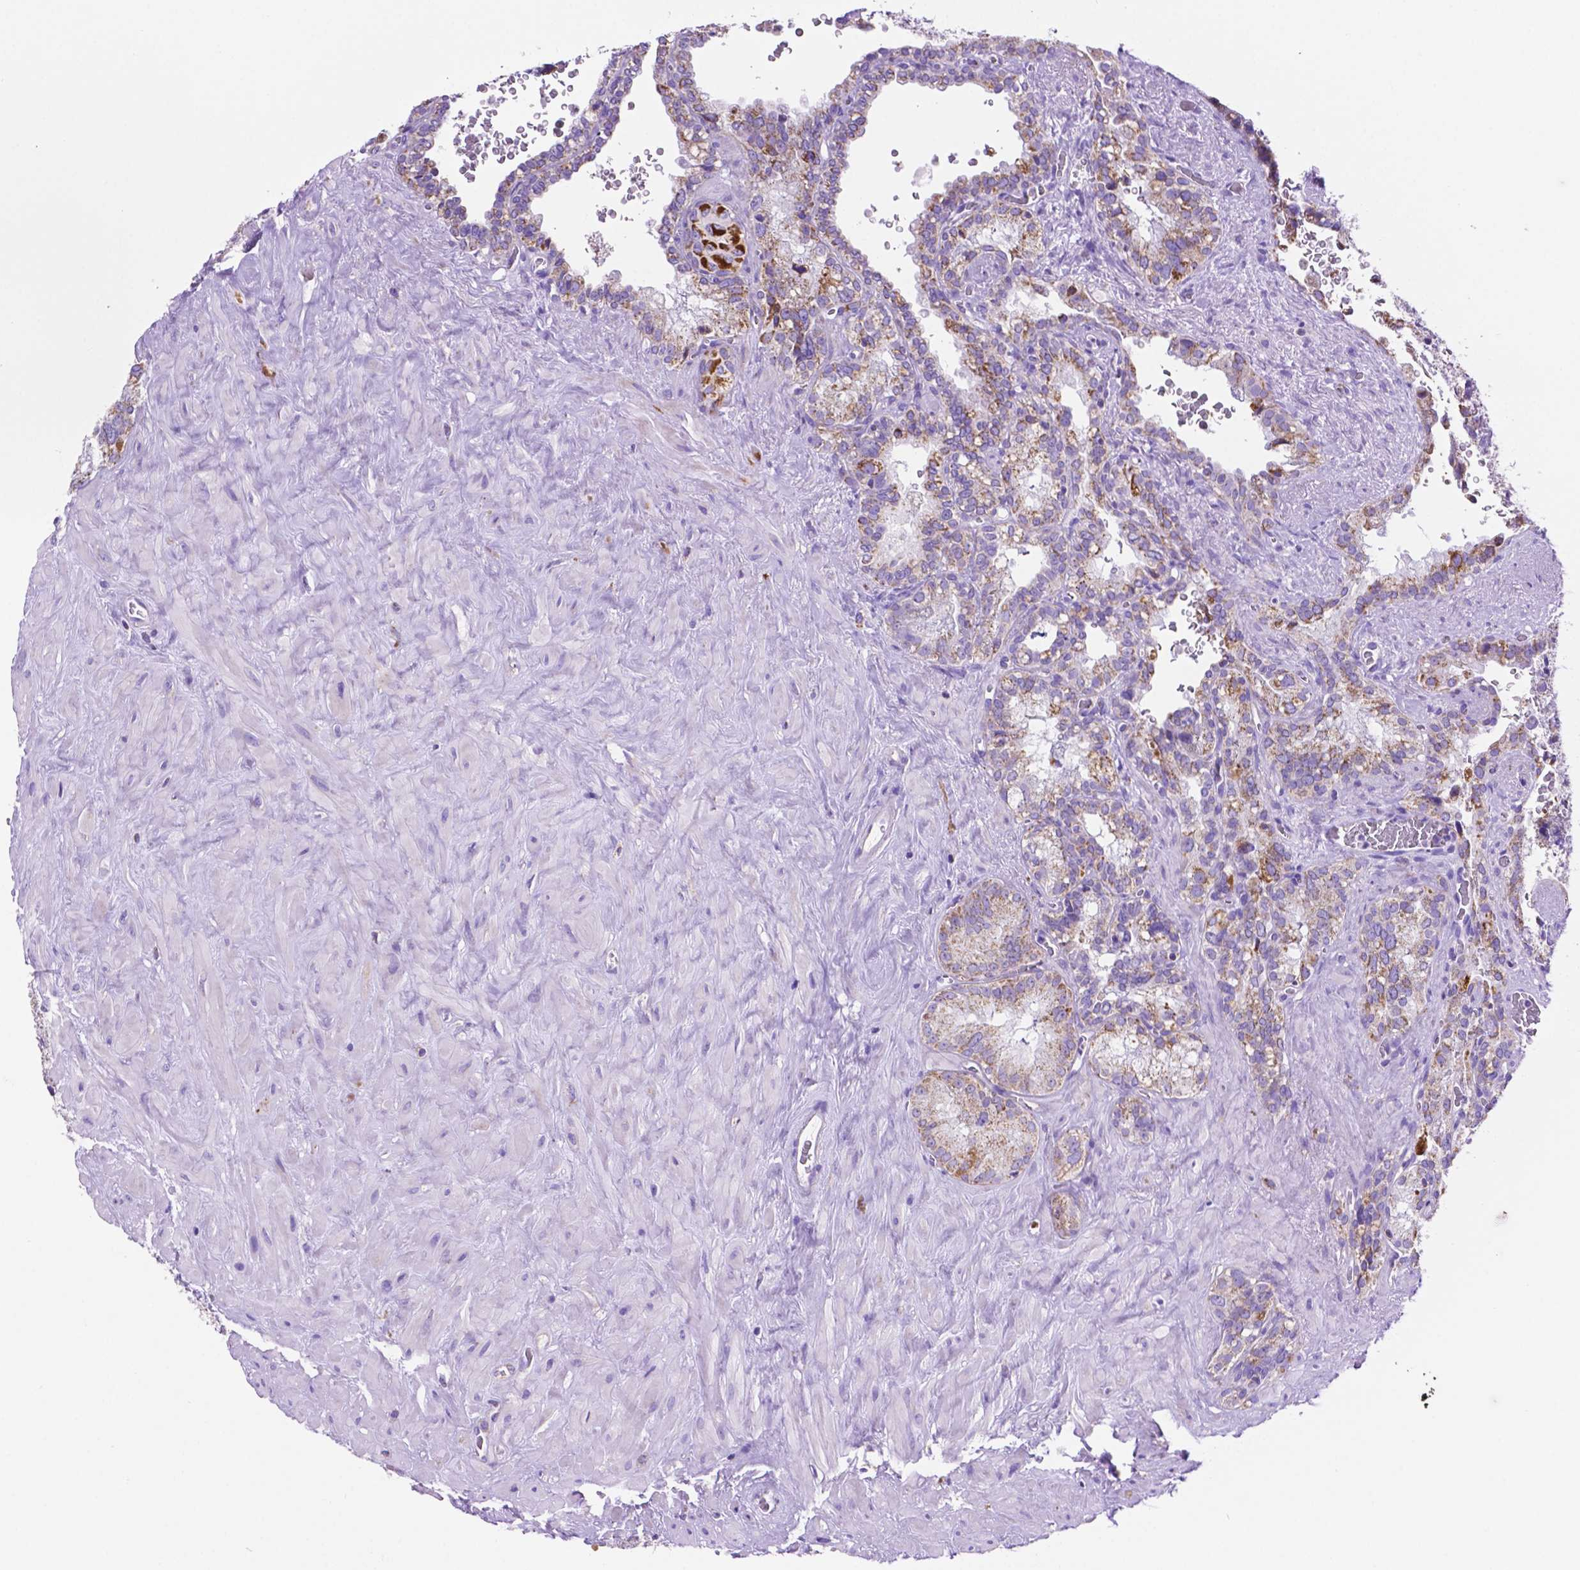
{"staining": {"intensity": "moderate", "quantity": "<25%", "location": "cytoplasmic/membranous"}, "tissue": "seminal vesicle", "cell_type": "Glandular cells", "image_type": "normal", "snomed": [{"axis": "morphology", "description": "Normal tissue, NOS"}, {"axis": "topography", "description": "Prostate"}, {"axis": "topography", "description": "Seminal veicle"}], "caption": "This is a photomicrograph of IHC staining of normal seminal vesicle, which shows moderate positivity in the cytoplasmic/membranous of glandular cells.", "gene": "GDPD5", "patient": {"sex": "male", "age": 71}}